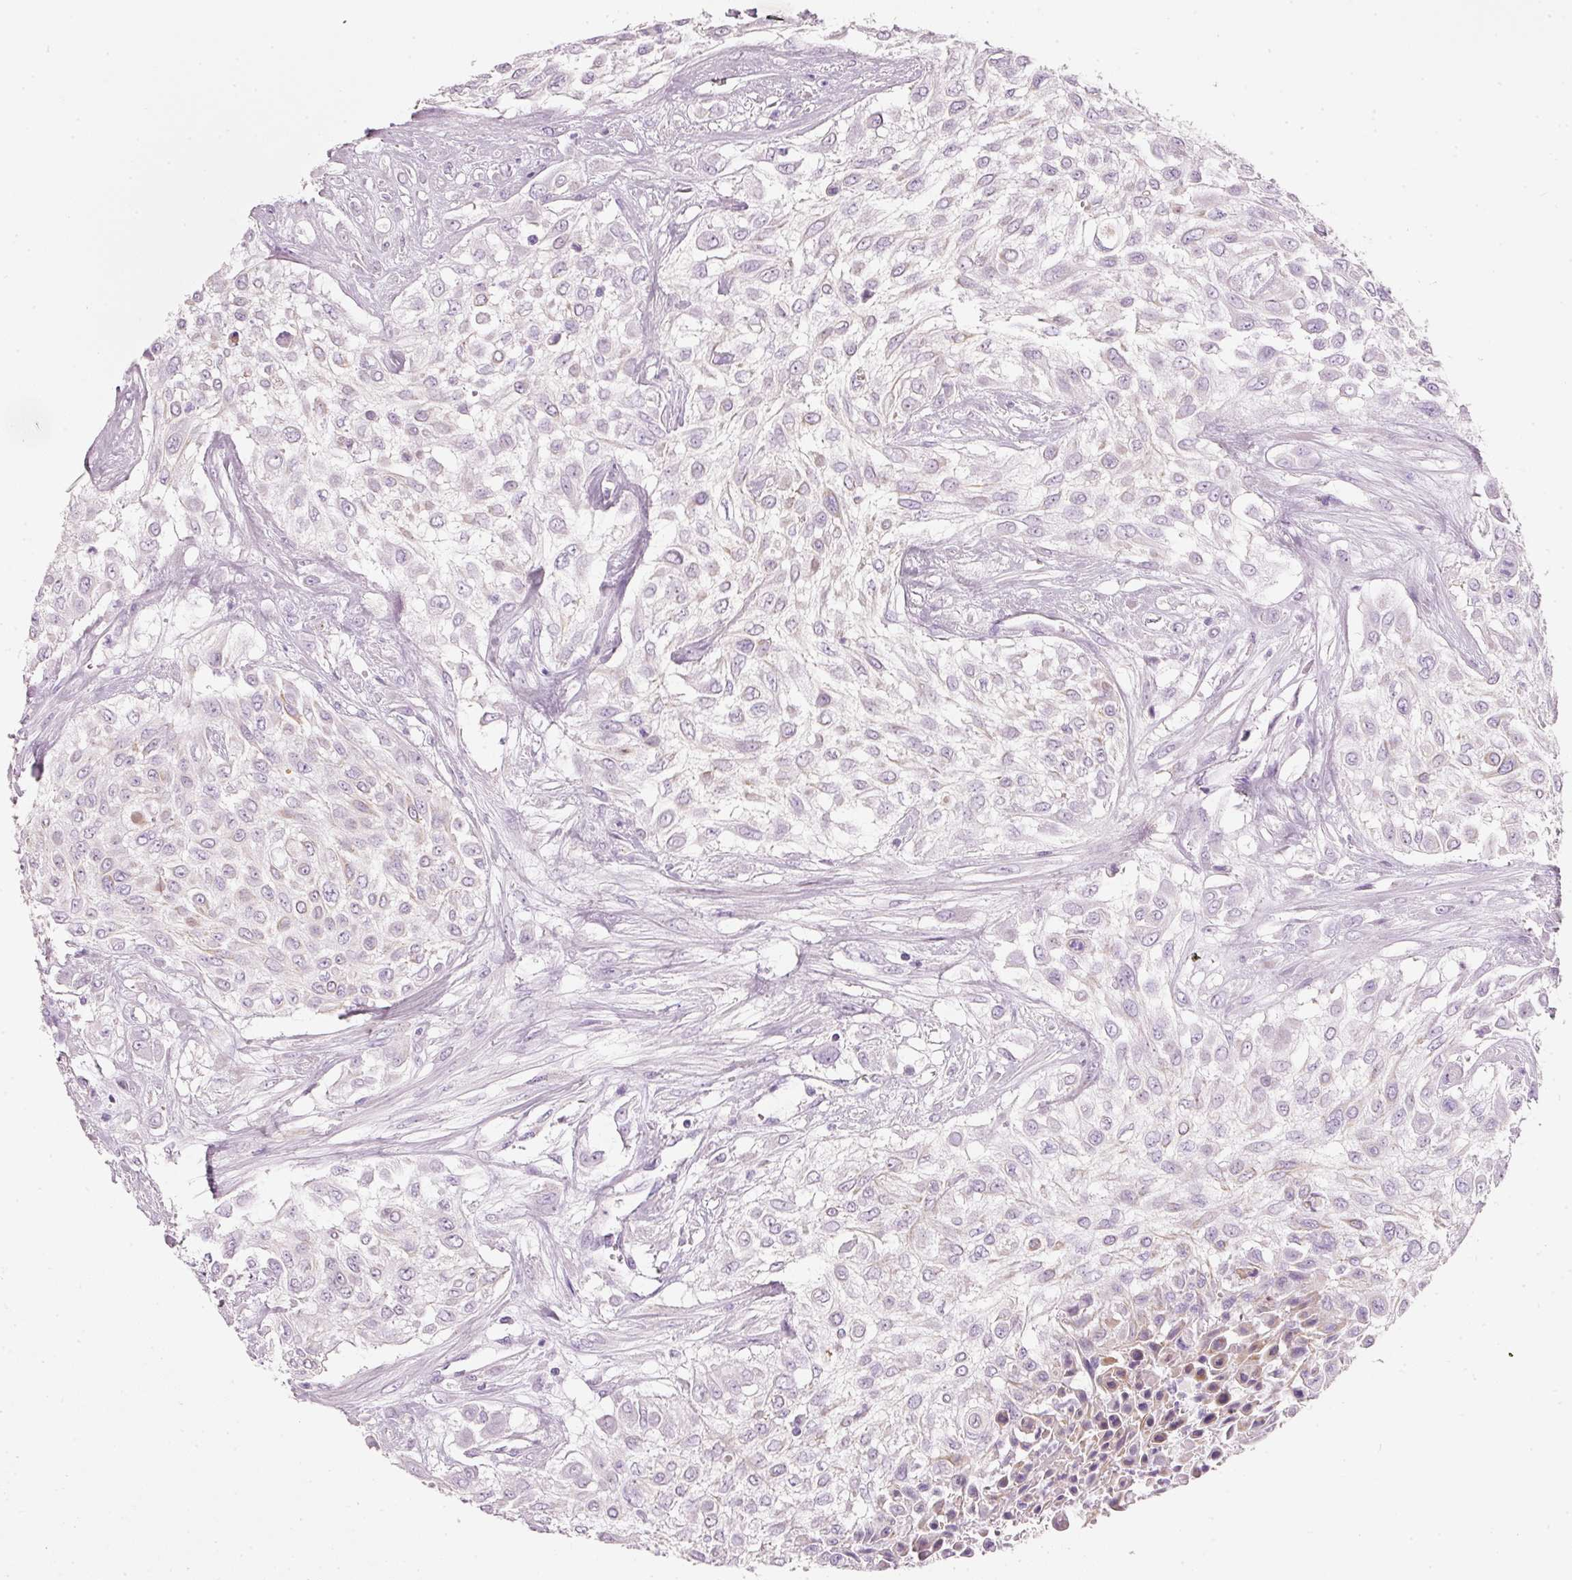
{"staining": {"intensity": "negative", "quantity": "none", "location": "none"}, "tissue": "urothelial cancer", "cell_type": "Tumor cells", "image_type": "cancer", "snomed": [{"axis": "morphology", "description": "Urothelial carcinoma, High grade"}, {"axis": "topography", "description": "Urinary bladder"}], "caption": "High-grade urothelial carcinoma stained for a protein using IHC reveals no positivity tumor cells.", "gene": "PDXDC1", "patient": {"sex": "male", "age": 57}}